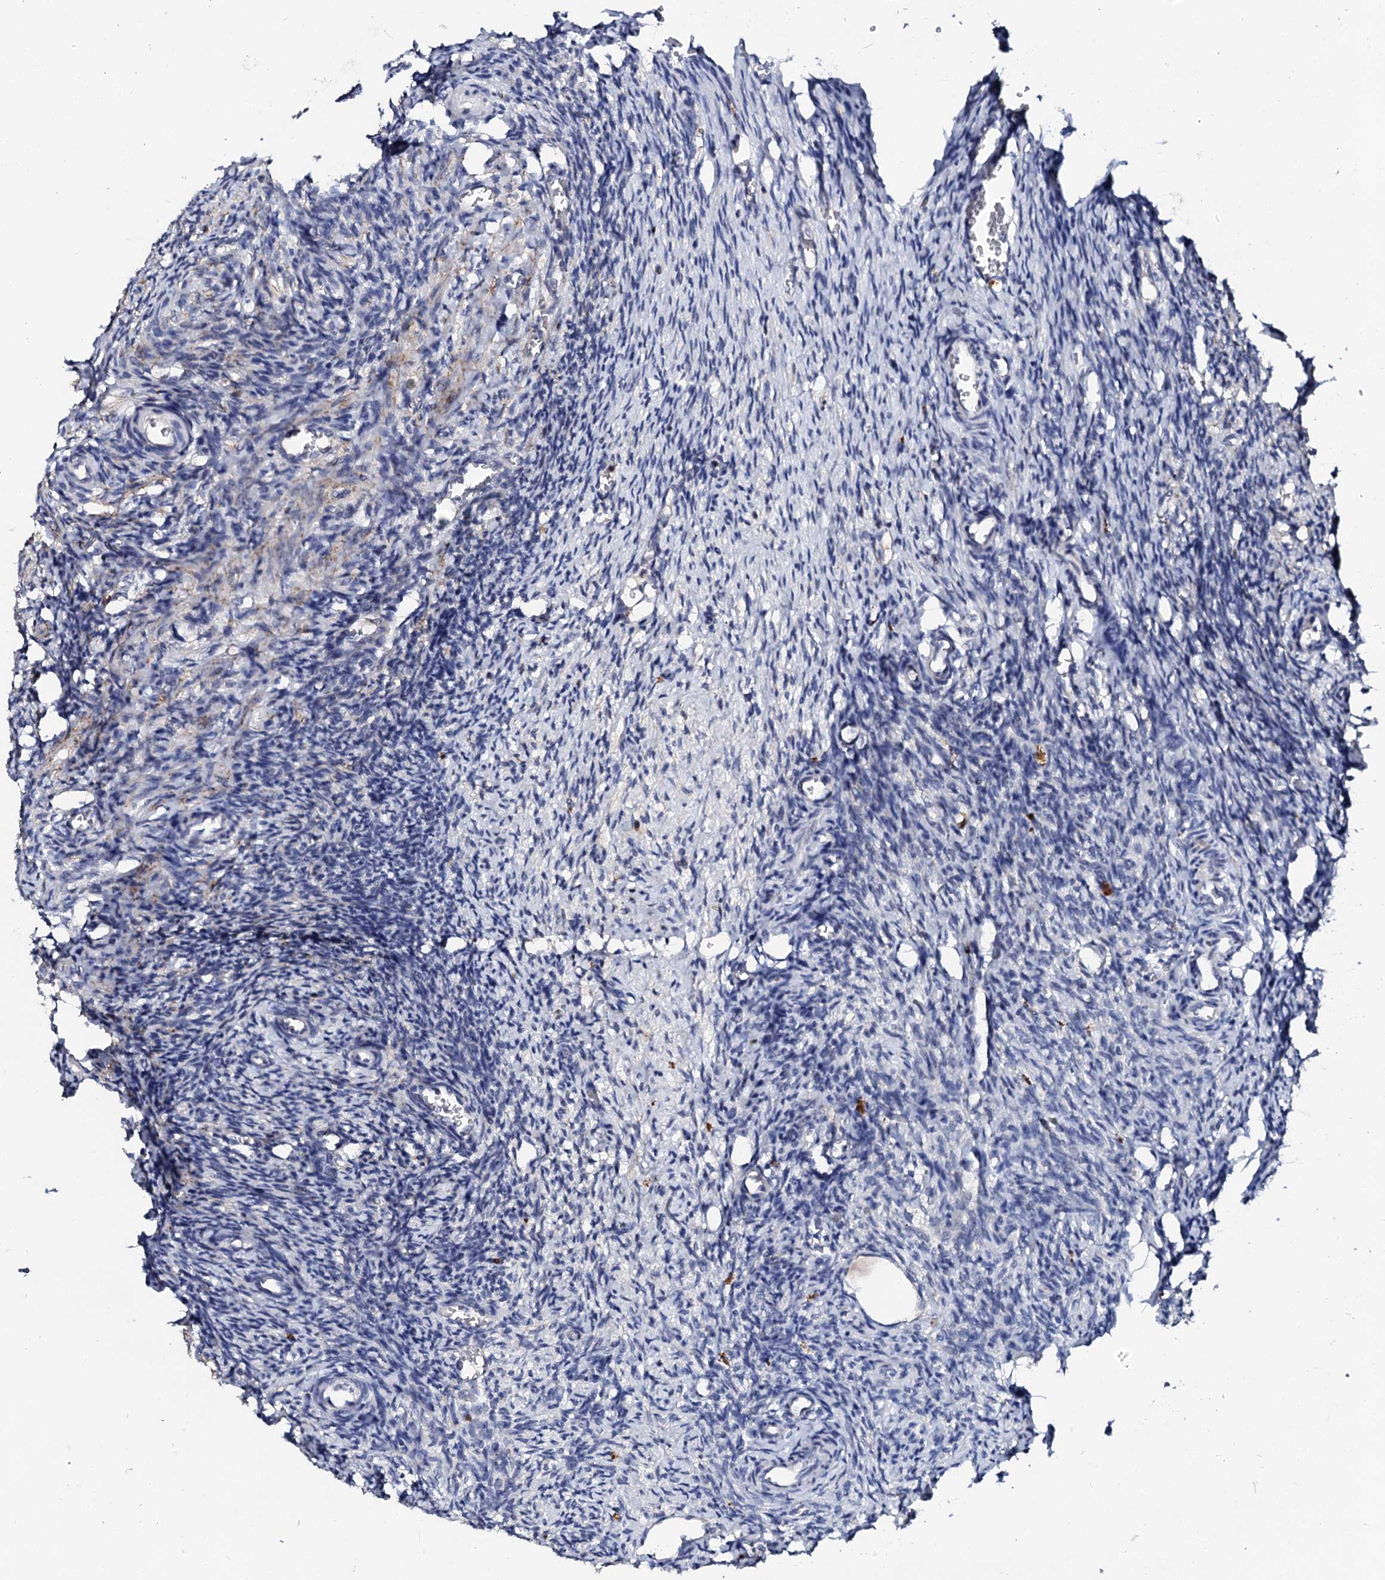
{"staining": {"intensity": "negative", "quantity": "none", "location": "none"}, "tissue": "ovary", "cell_type": "Ovarian stroma cells", "image_type": "normal", "snomed": [{"axis": "morphology", "description": "Normal tissue, NOS"}, {"axis": "topography", "description": "Ovary"}], "caption": "Ovarian stroma cells are negative for protein expression in unremarkable human ovary. Nuclei are stained in blue.", "gene": "NALF1", "patient": {"sex": "female", "age": 27}}